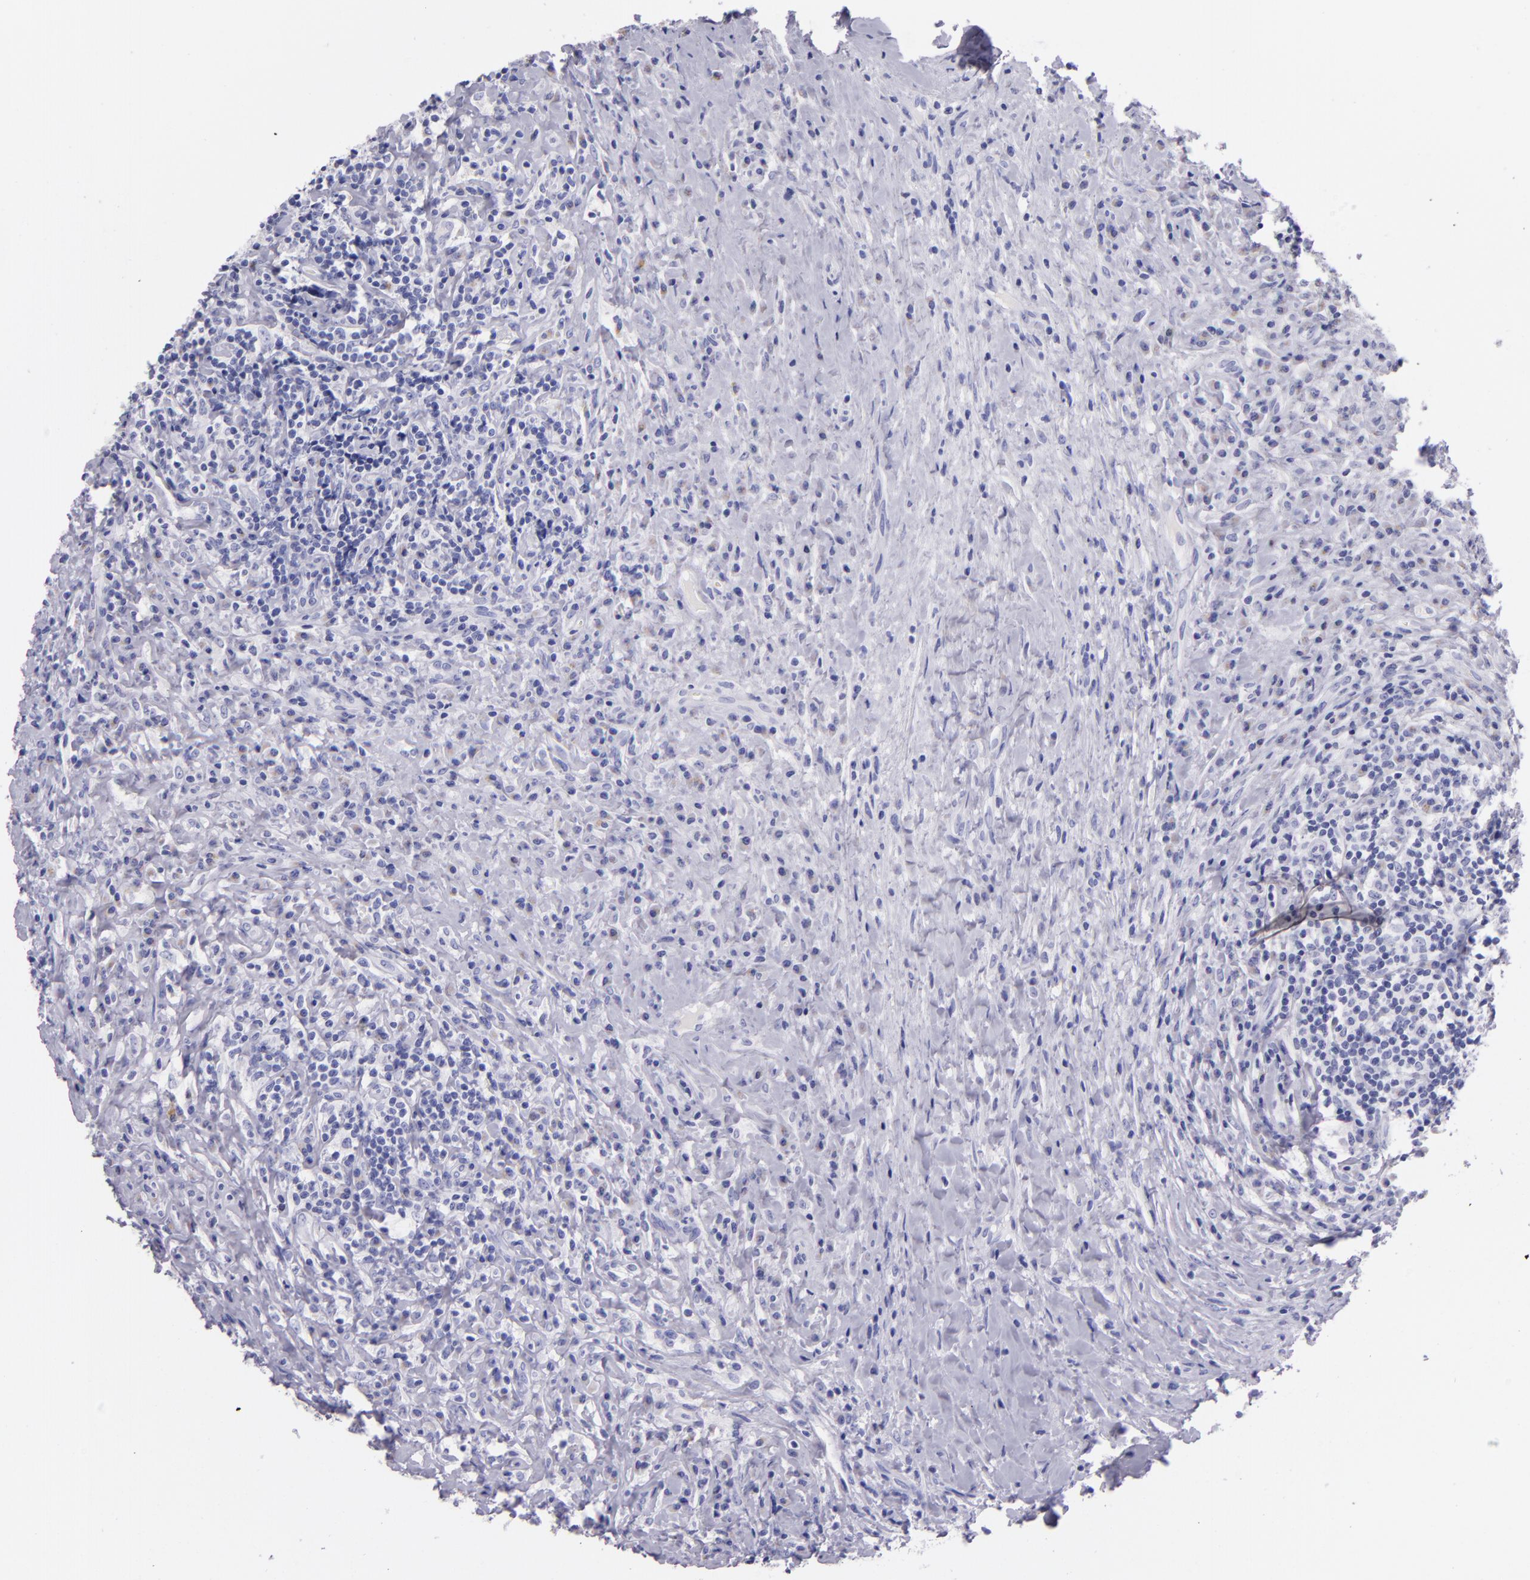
{"staining": {"intensity": "negative", "quantity": "none", "location": "none"}, "tissue": "lymphoma", "cell_type": "Tumor cells", "image_type": "cancer", "snomed": [{"axis": "morphology", "description": "Hodgkin's disease, NOS"}, {"axis": "topography", "description": "Lymph node"}], "caption": "Micrograph shows no protein staining in tumor cells of Hodgkin's disease tissue.", "gene": "MUC5AC", "patient": {"sex": "female", "age": 25}}